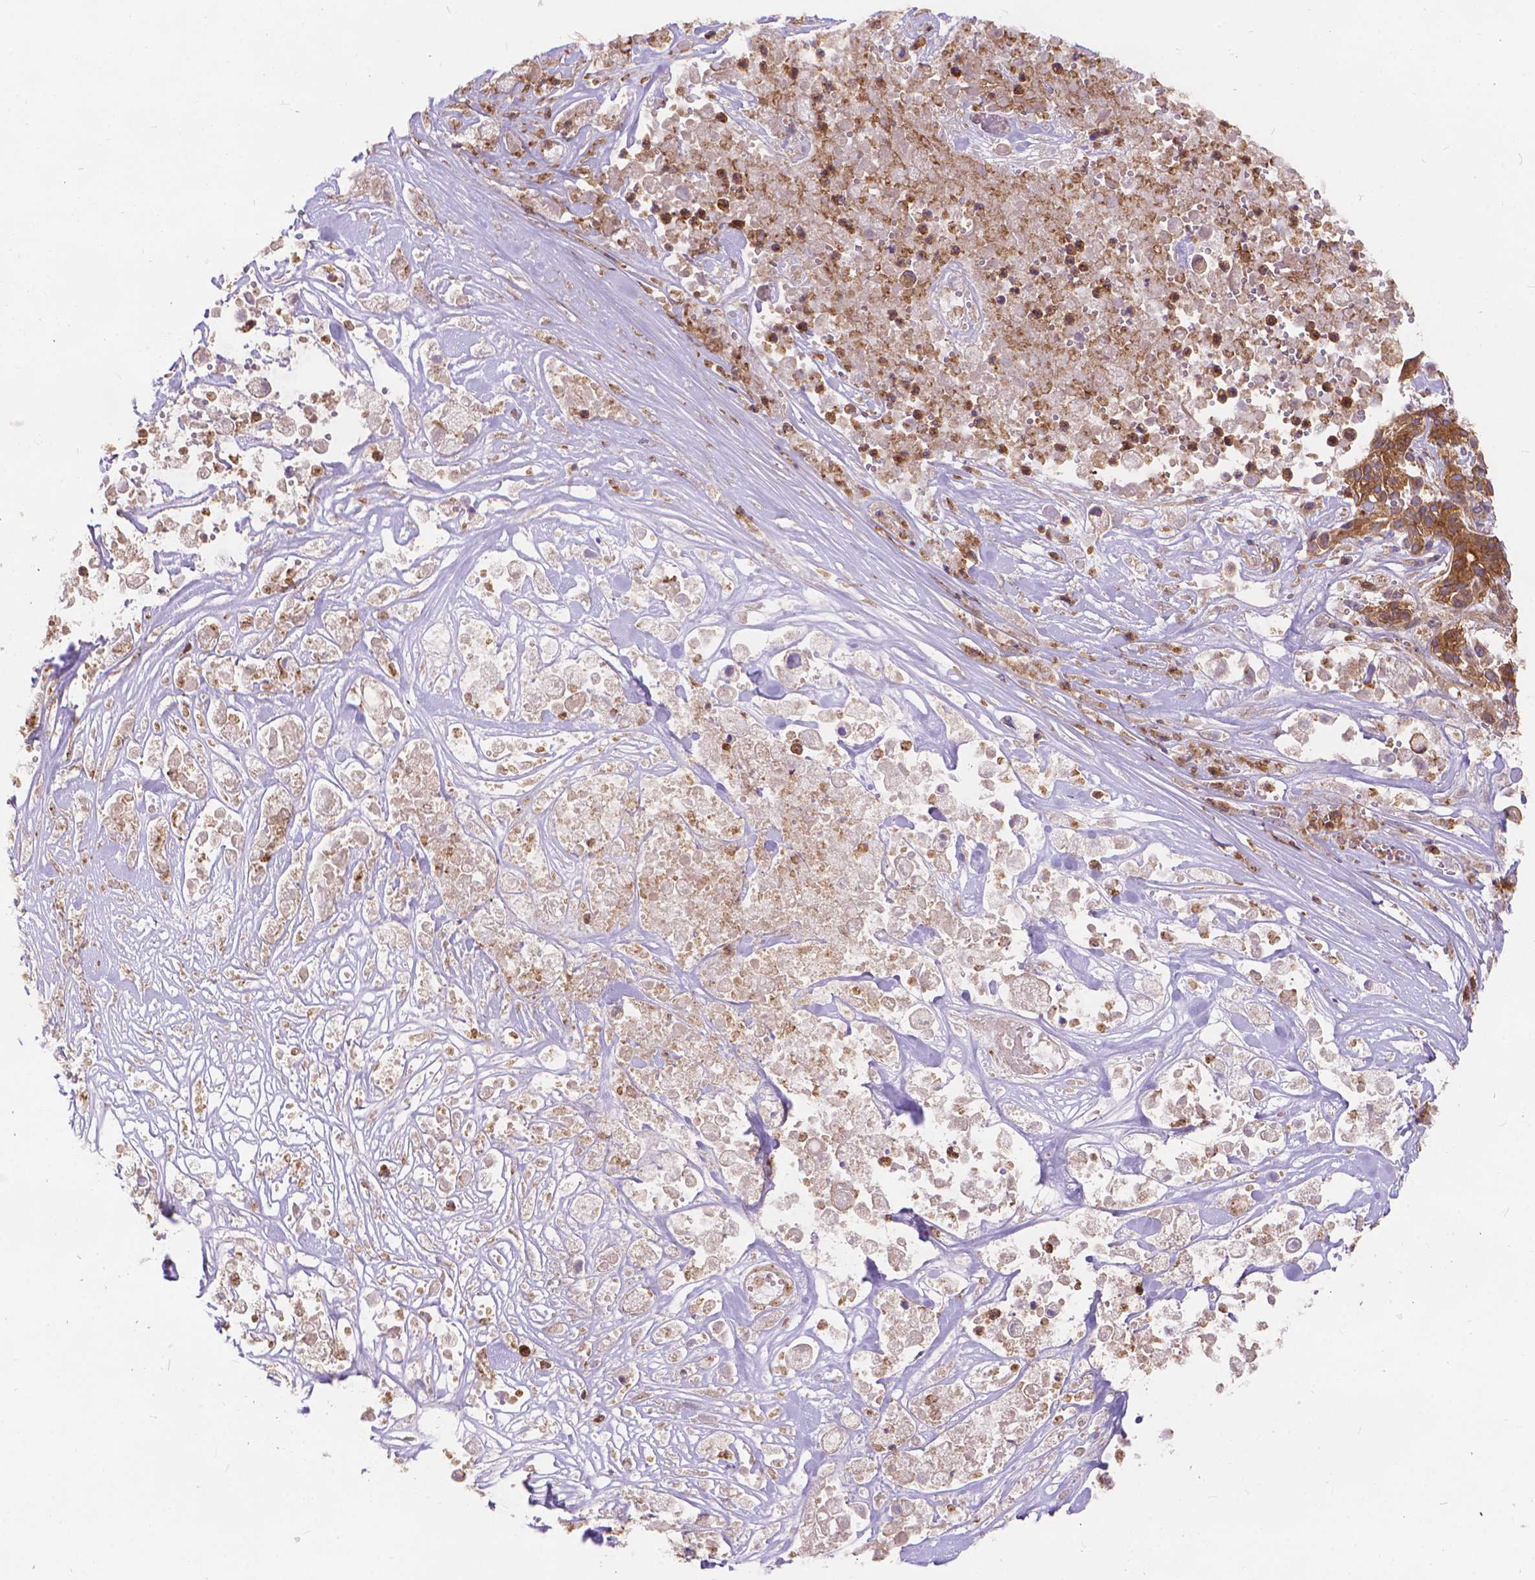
{"staining": {"intensity": "weak", "quantity": ">75%", "location": "cytoplasmic/membranous"}, "tissue": "pancreatic cancer", "cell_type": "Tumor cells", "image_type": "cancer", "snomed": [{"axis": "morphology", "description": "Adenocarcinoma, NOS"}, {"axis": "topography", "description": "Pancreas"}], "caption": "This is a histology image of immunohistochemistry (IHC) staining of pancreatic cancer (adenocarcinoma), which shows weak positivity in the cytoplasmic/membranous of tumor cells.", "gene": "ARAP1", "patient": {"sex": "male", "age": 44}}